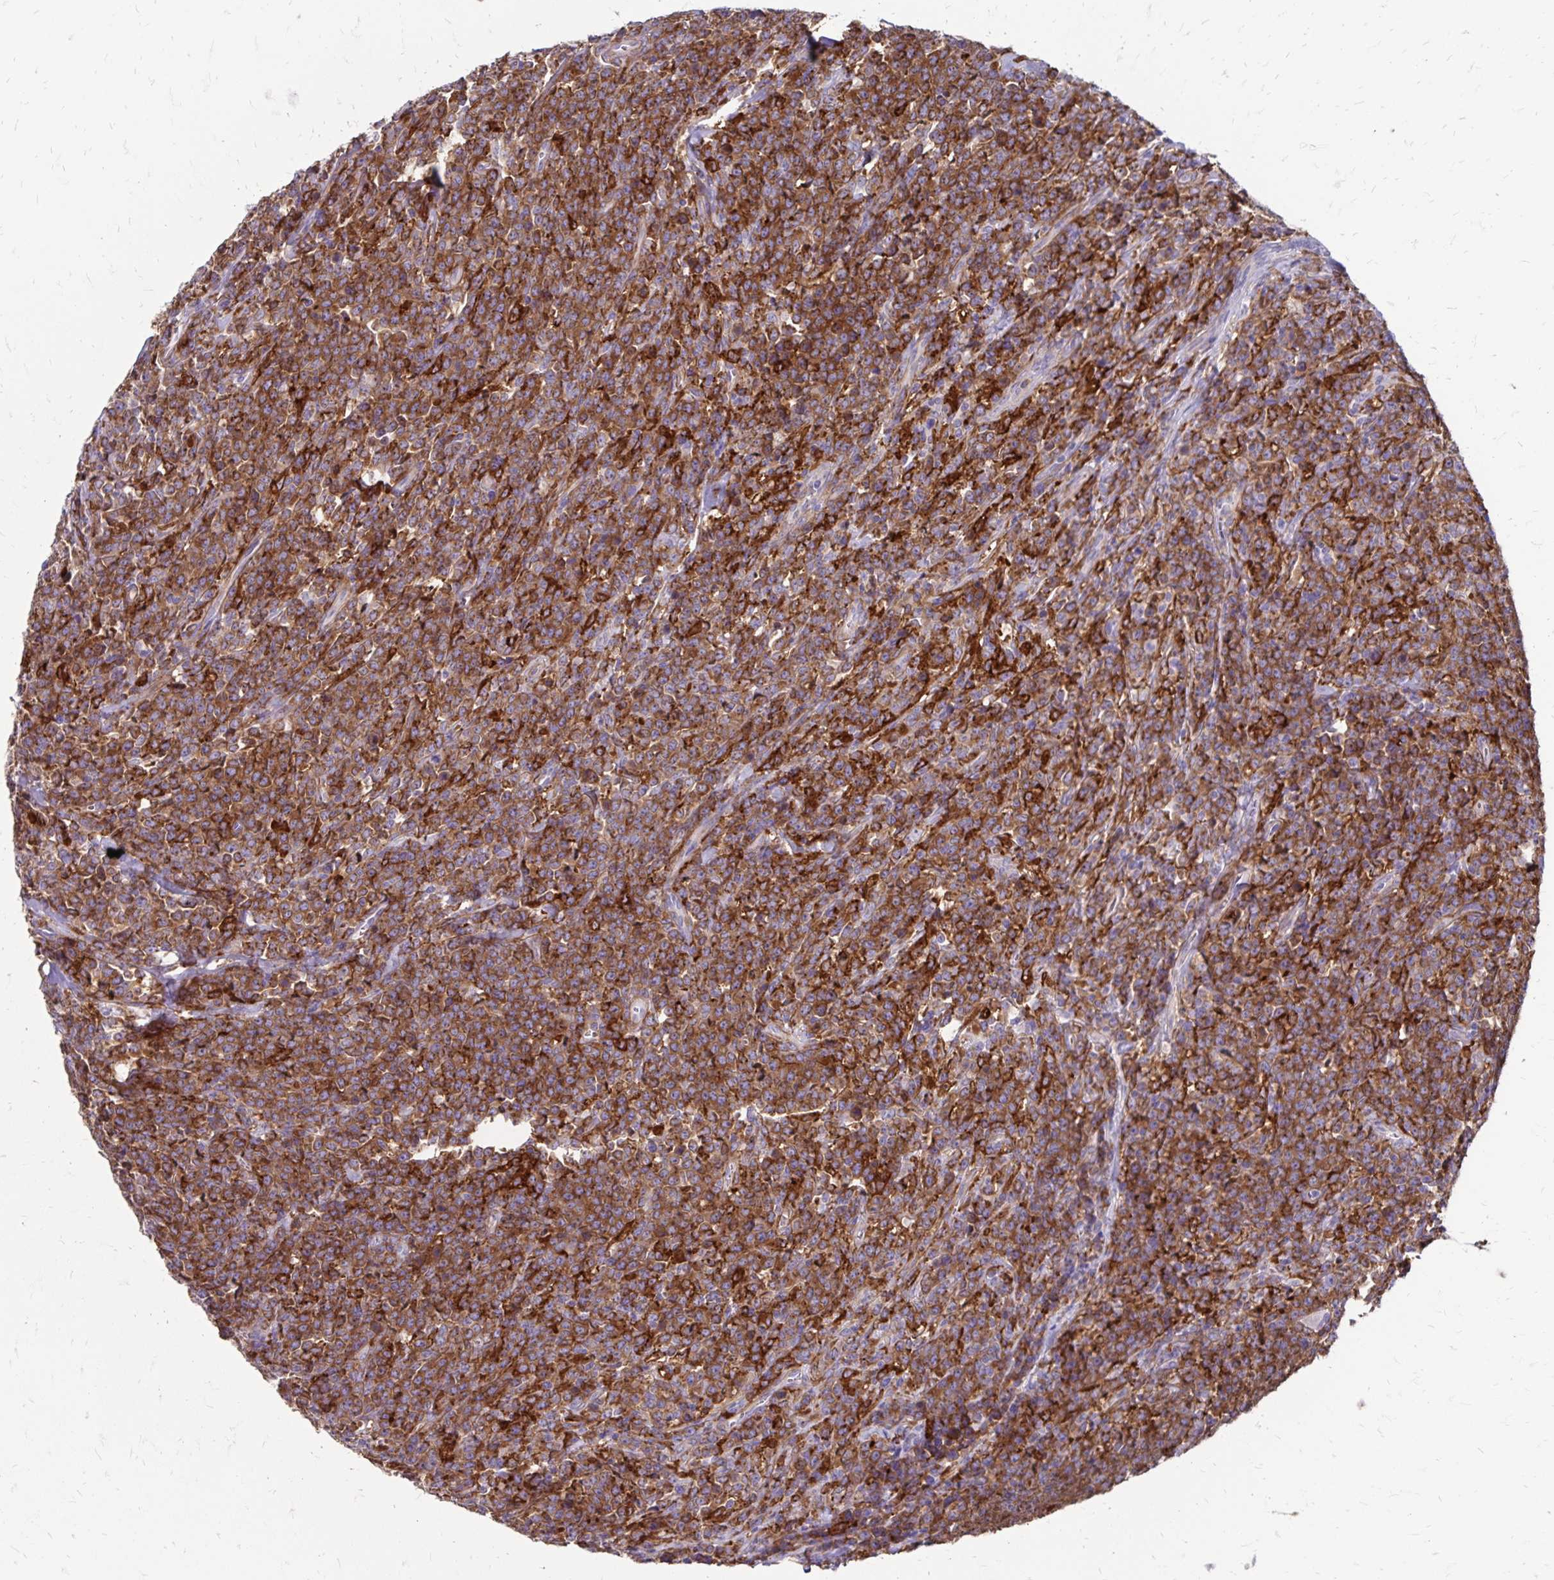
{"staining": {"intensity": "strong", "quantity": ">75%", "location": "cytoplasmic/membranous"}, "tissue": "lymphoma", "cell_type": "Tumor cells", "image_type": "cancer", "snomed": [{"axis": "morphology", "description": "Malignant lymphoma, non-Hodgkin's type, High grade"}, {"axis": "topography", "description": "Small intestine"}], "caption": "Brown immunohistochemical staining in lymphoma demonstrates strong cytoplasmic/membranous expression in about >75% of tumor cells.", "gene": "TNS3", "patient": {"sex": "female", "age": 56}}